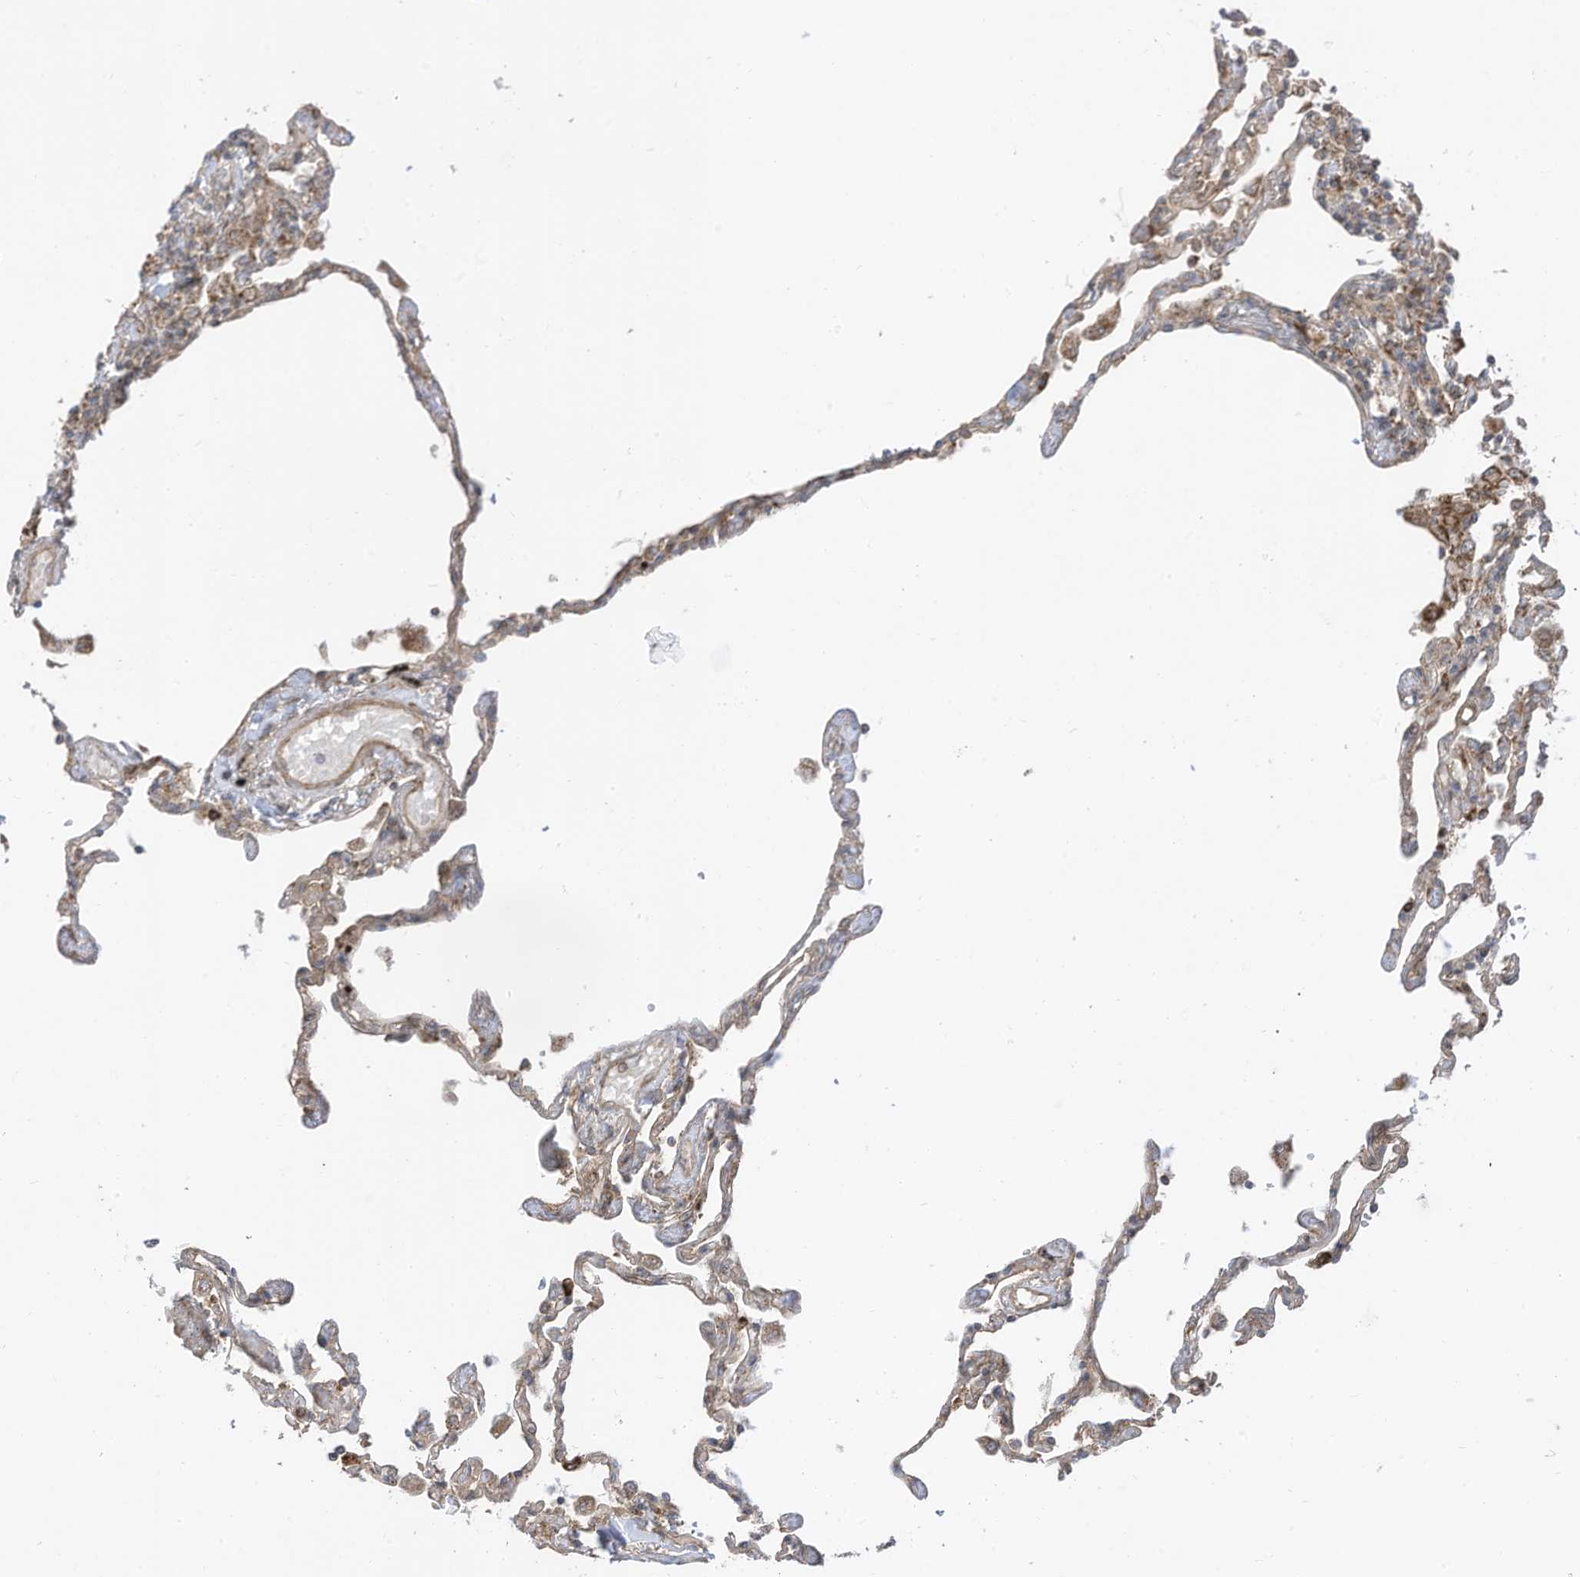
{"staining": {"intensity": "moderate", "quantity": ">75%", "location": "cytoplasmic/membranous"}, "tissue": "lung", "cell_type": "Alveolar cells", "image_type": "normal", "snomed": [{"axis": "morphology", "description": "Normal tissue, NOS"}, {"axis": "topography", "description": "Lung"}], "caption": "This photomicrograph demonstrates IHC staining of benign human lung, with medium moderate cytoplasmic/membranous expression in approximately >75% of alveolar cells.", "gene": "REPS1", "patient": {"sex": "female", "age": 67}}